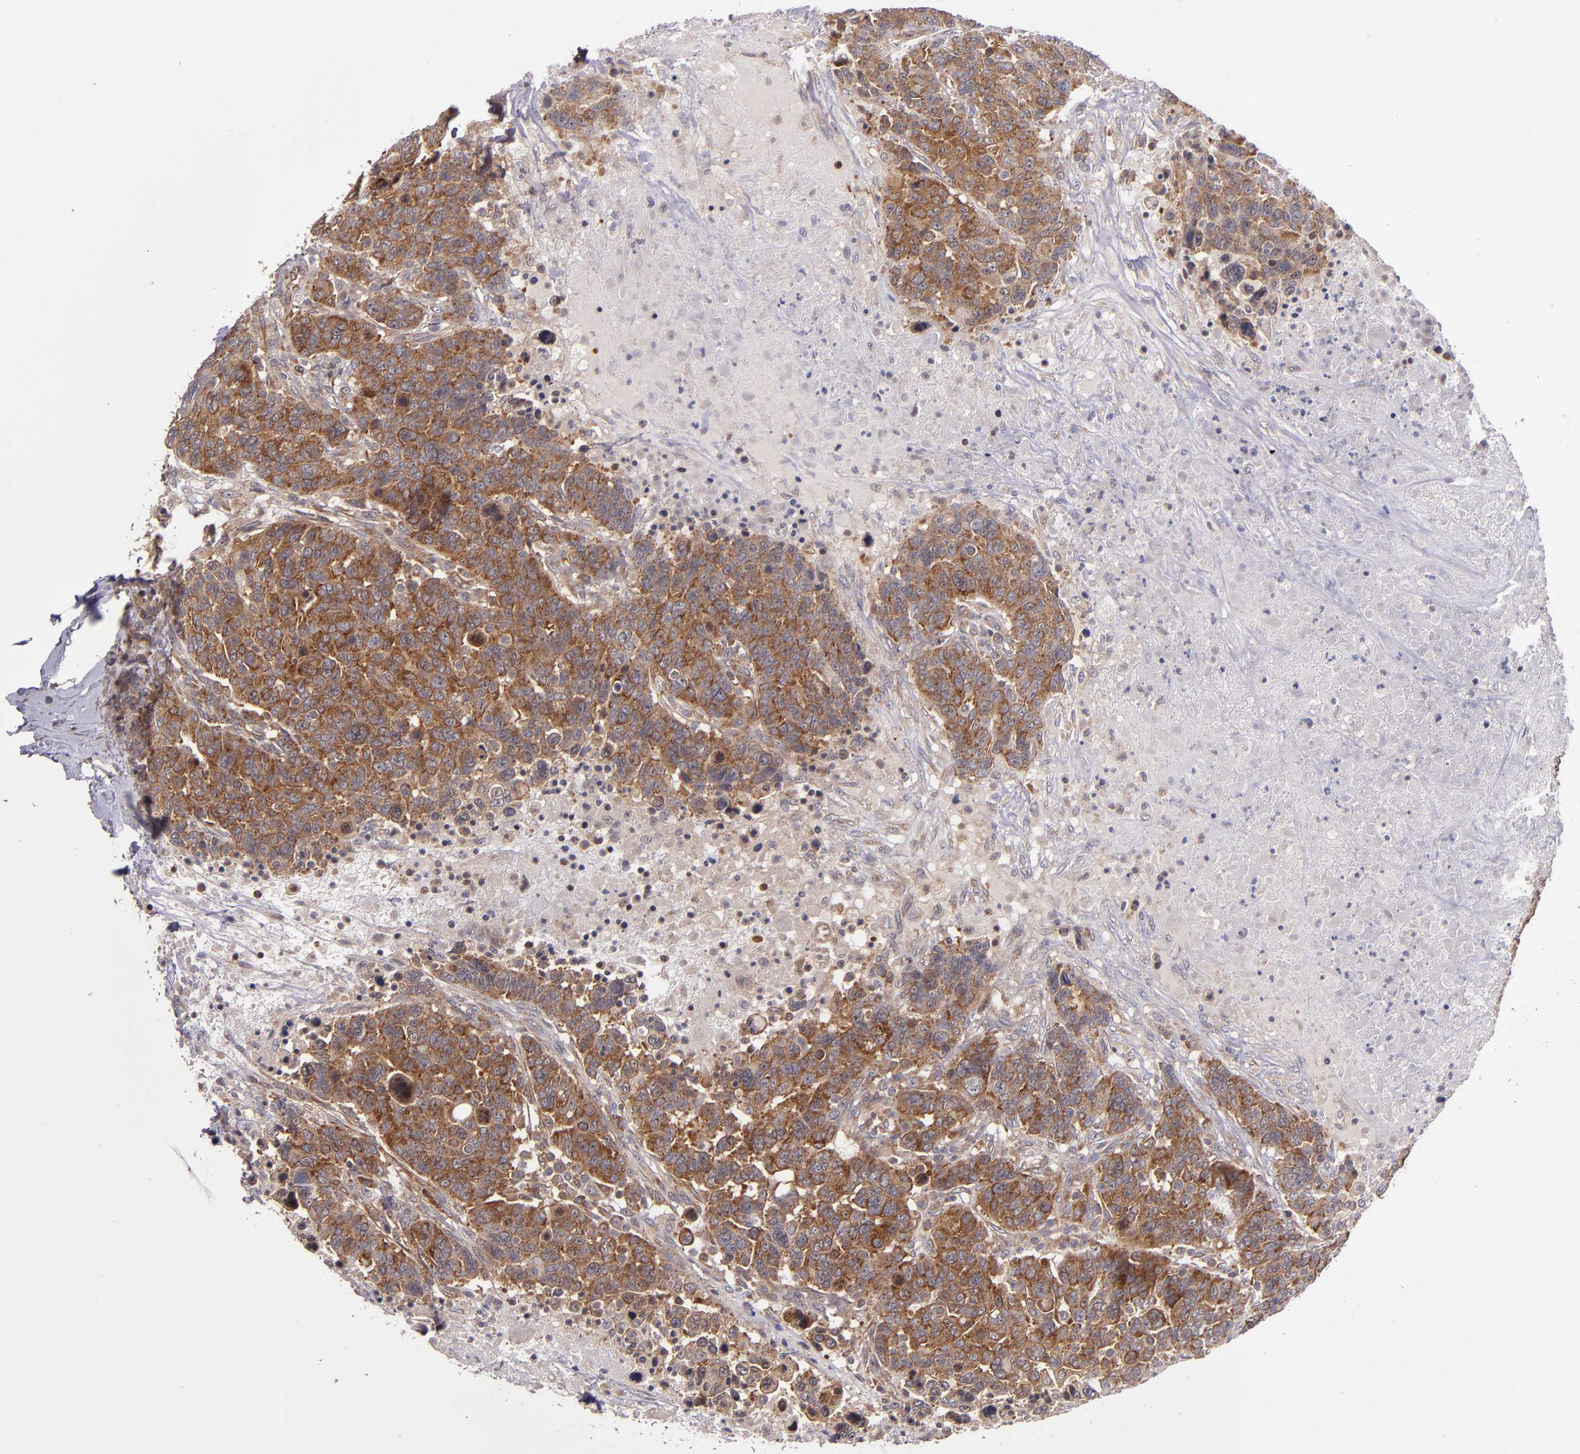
{"staining": {"intensity": "moderate", "quantity": ">75%", "location": "cytoplasmic/membranous"}, "tissue": "breast cancer", "cell_type": "Tumor cells", "image_type": "cancer", "snomed": [{"axis": "morphology", "description": "Duct carcinoma"}, {"axis": "topography", "description": "Breast"}], "caption": "Breast cancer (infiltrating ductal carcinoma) stained with a brown dye exhibits moderate cytoplasmic/membranous positive staining in approximately >75% of tumor cells.", "gene": "EIF4ENIF1", "patient": {"sex": "female", "age": 37}}